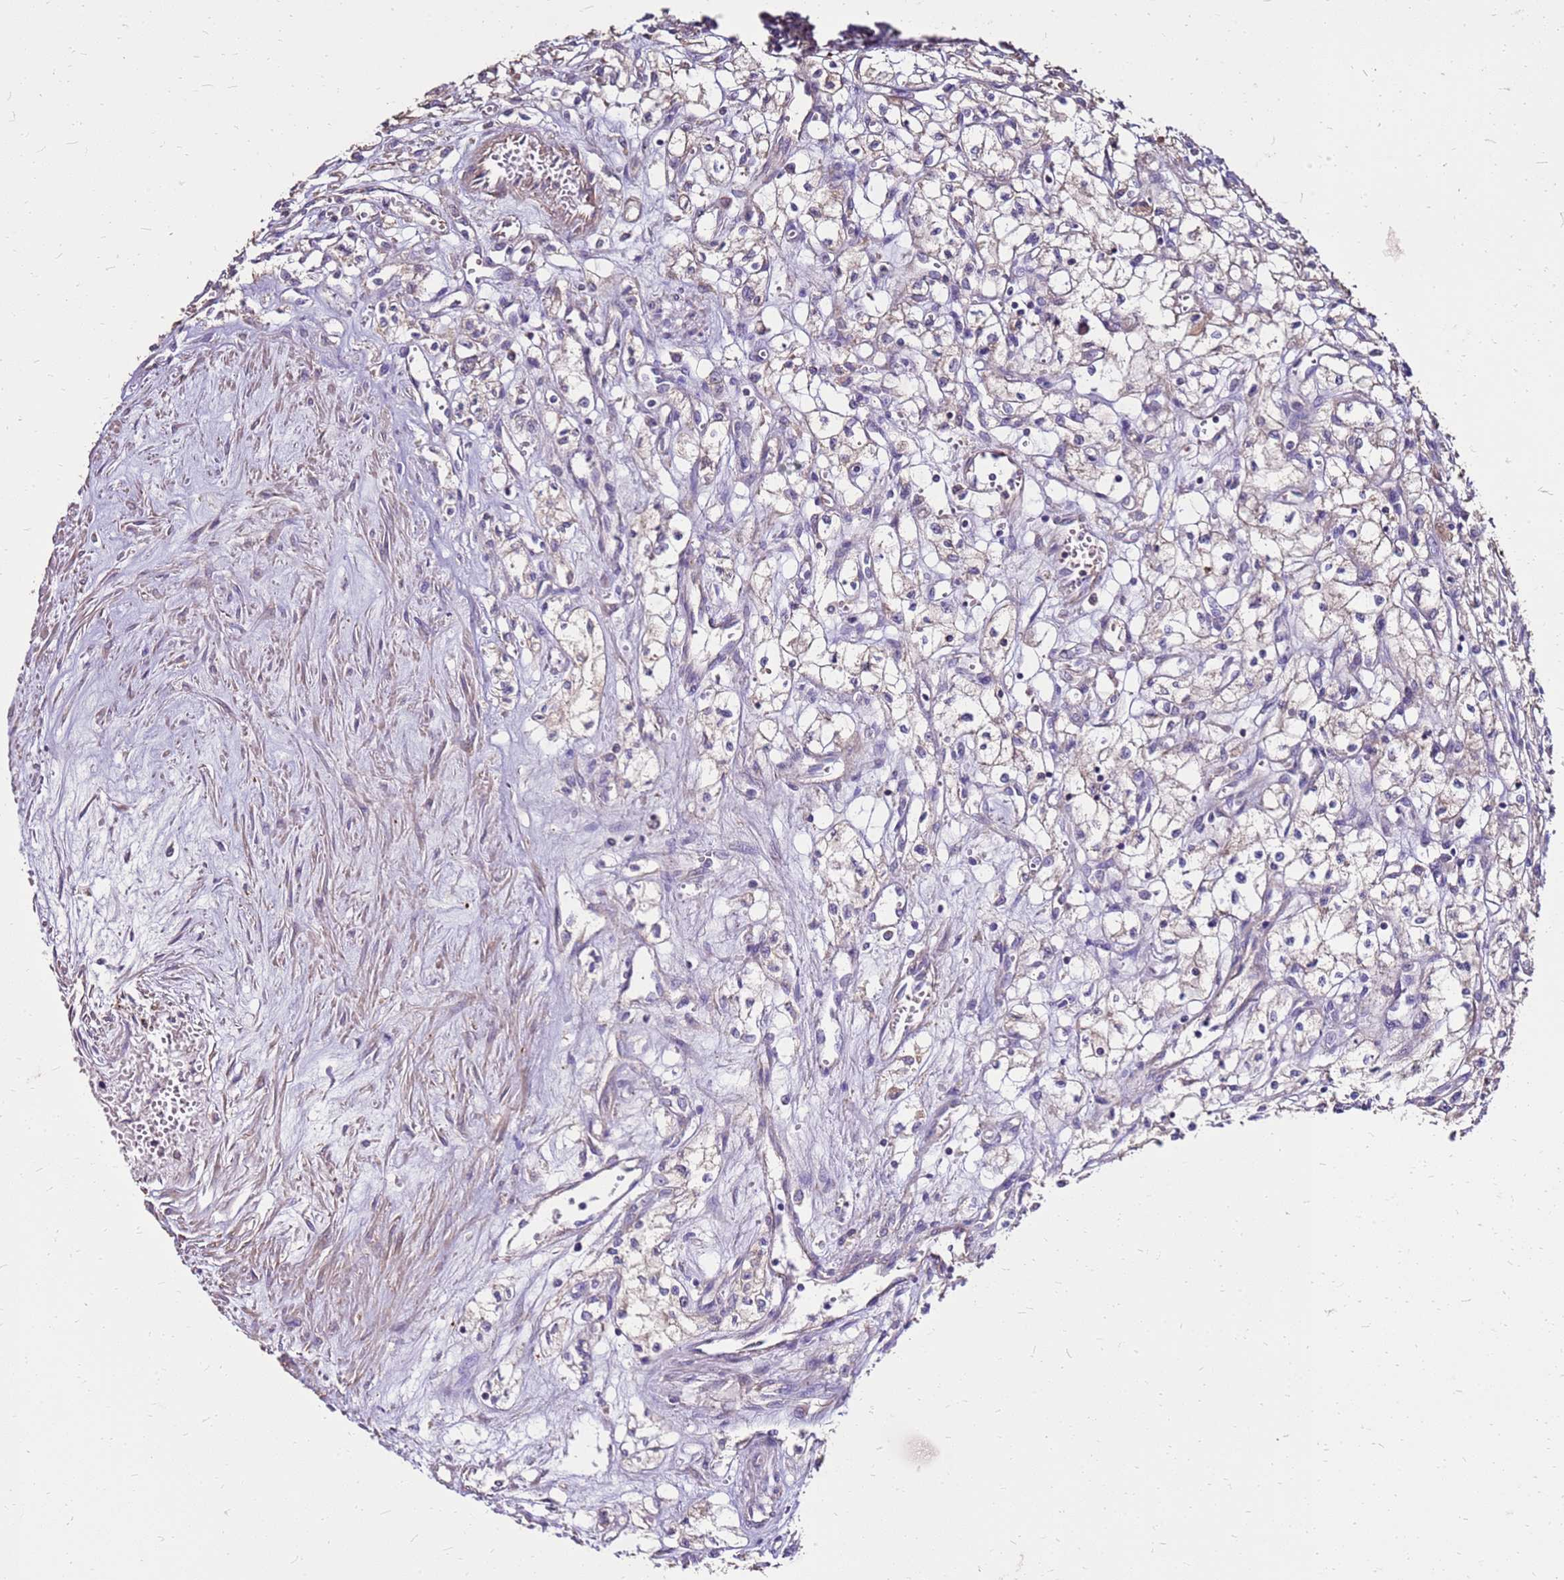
{"staining": {"intensity": "negative", "quantity": "none", "location": "none"}, "tissue": "renal cancer", "cell_type": "Tumor cells", "image_type": "cancer", "snomed": [{"axis": "morphology", "description": "Adenocarcinoma, NOS"}, {"axis": "topography", "description": "Kidney"}], "caption": "This is a histopathology image of IHC staining of renal adenocarcinoma, which shows no staining in tumor cells.", "gene": "EXD3", "patient": {"sex": "male", "age": 59}}